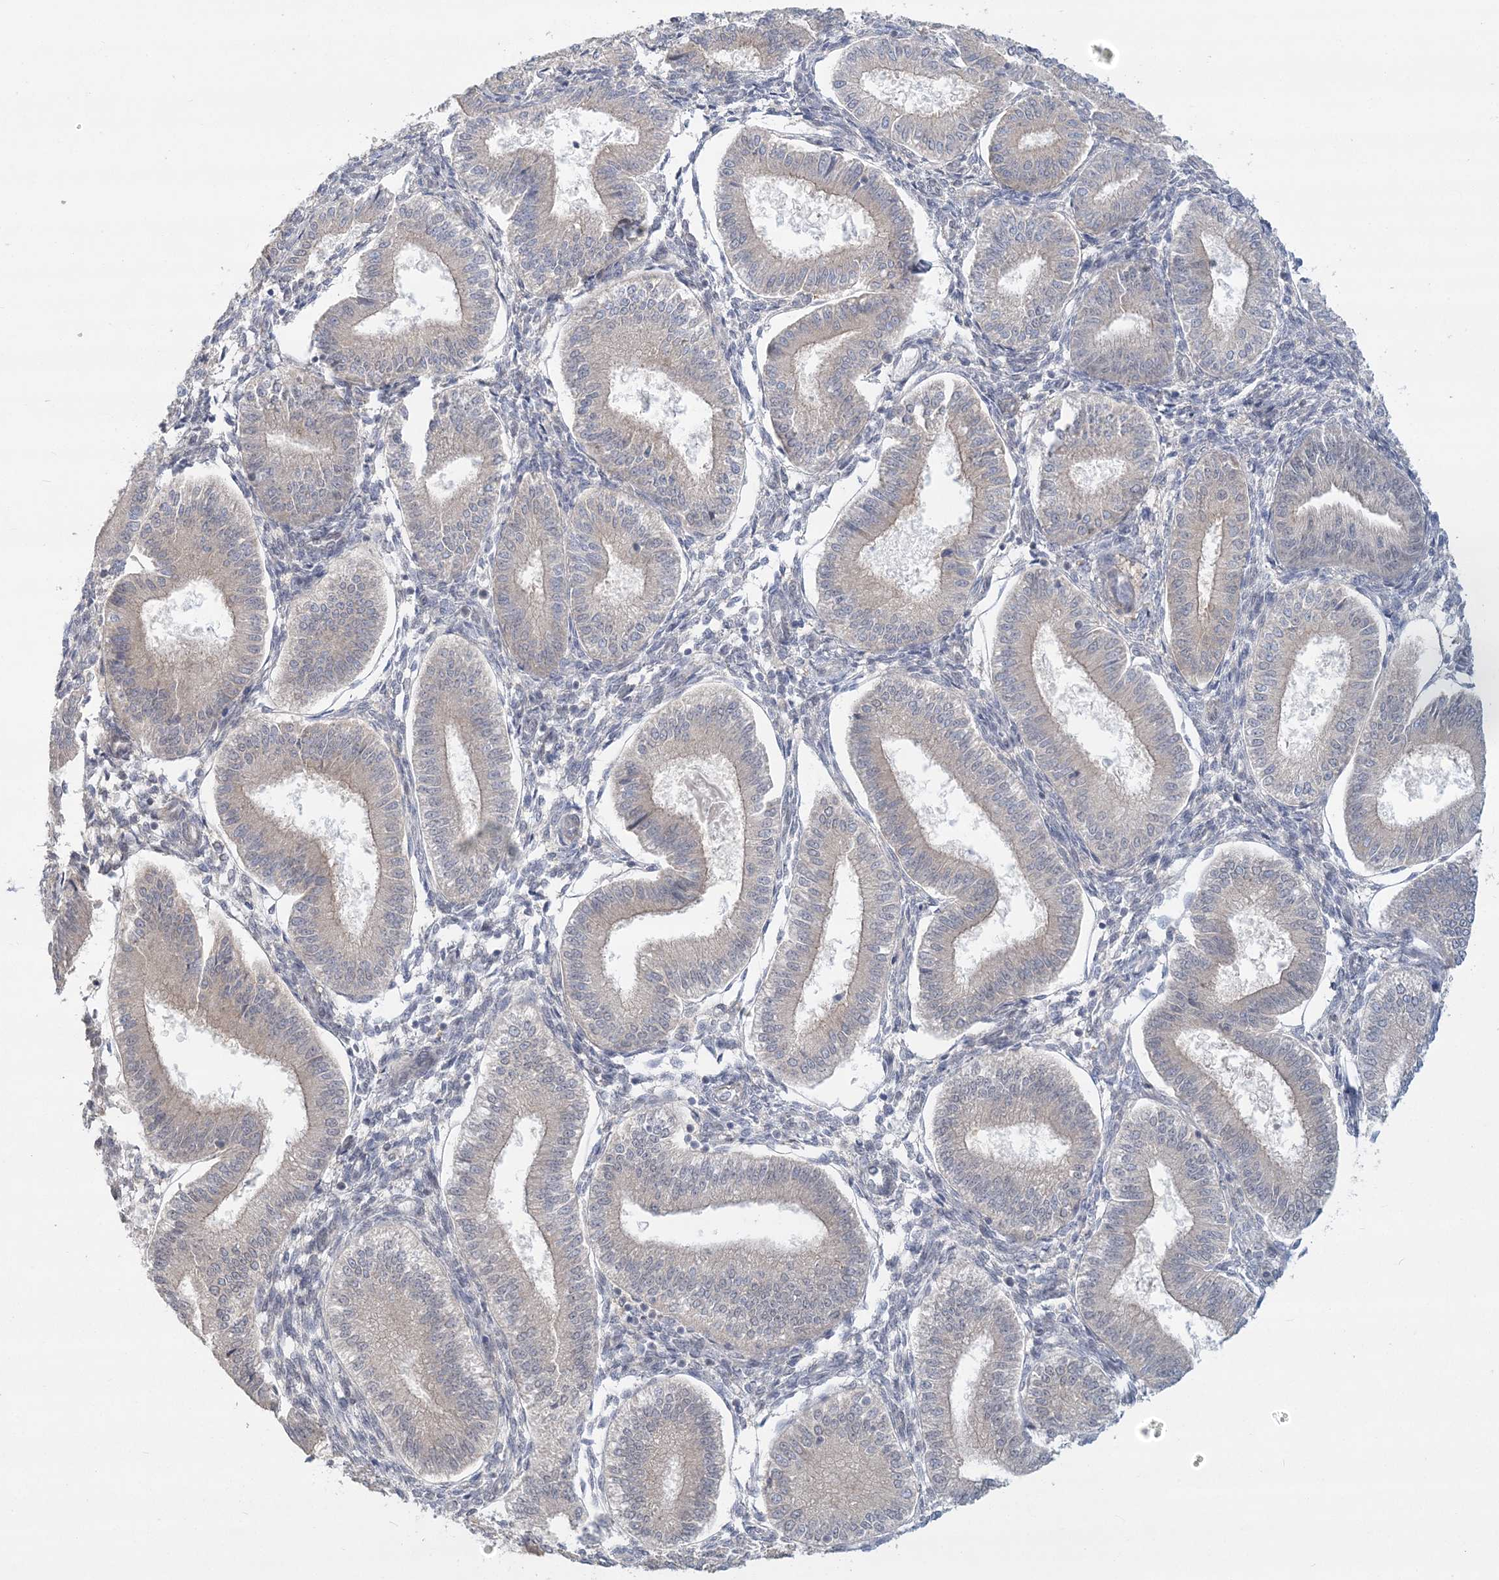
{"staining": {"intensity": "negative", "quantity": "none", "location": "none"}, "tissue": "endometrium", "cell_type": "Cells in endometrial stroma", "image_type": "normal", "snomed": [{"axis": "morphology", "description": "Normal tissue, NOS"}, {"axis": "topography", "description": "Endometrium"}], "caption": "A micrograph of human endometrium is negative for staining in cells in endometrial stroma. The staining is performed using DAB brown chromogen with nuclei counter-stained in using hematoxylin.", "gene": "ANKS1A", "patient": {"sex": "female", "age": 39}}